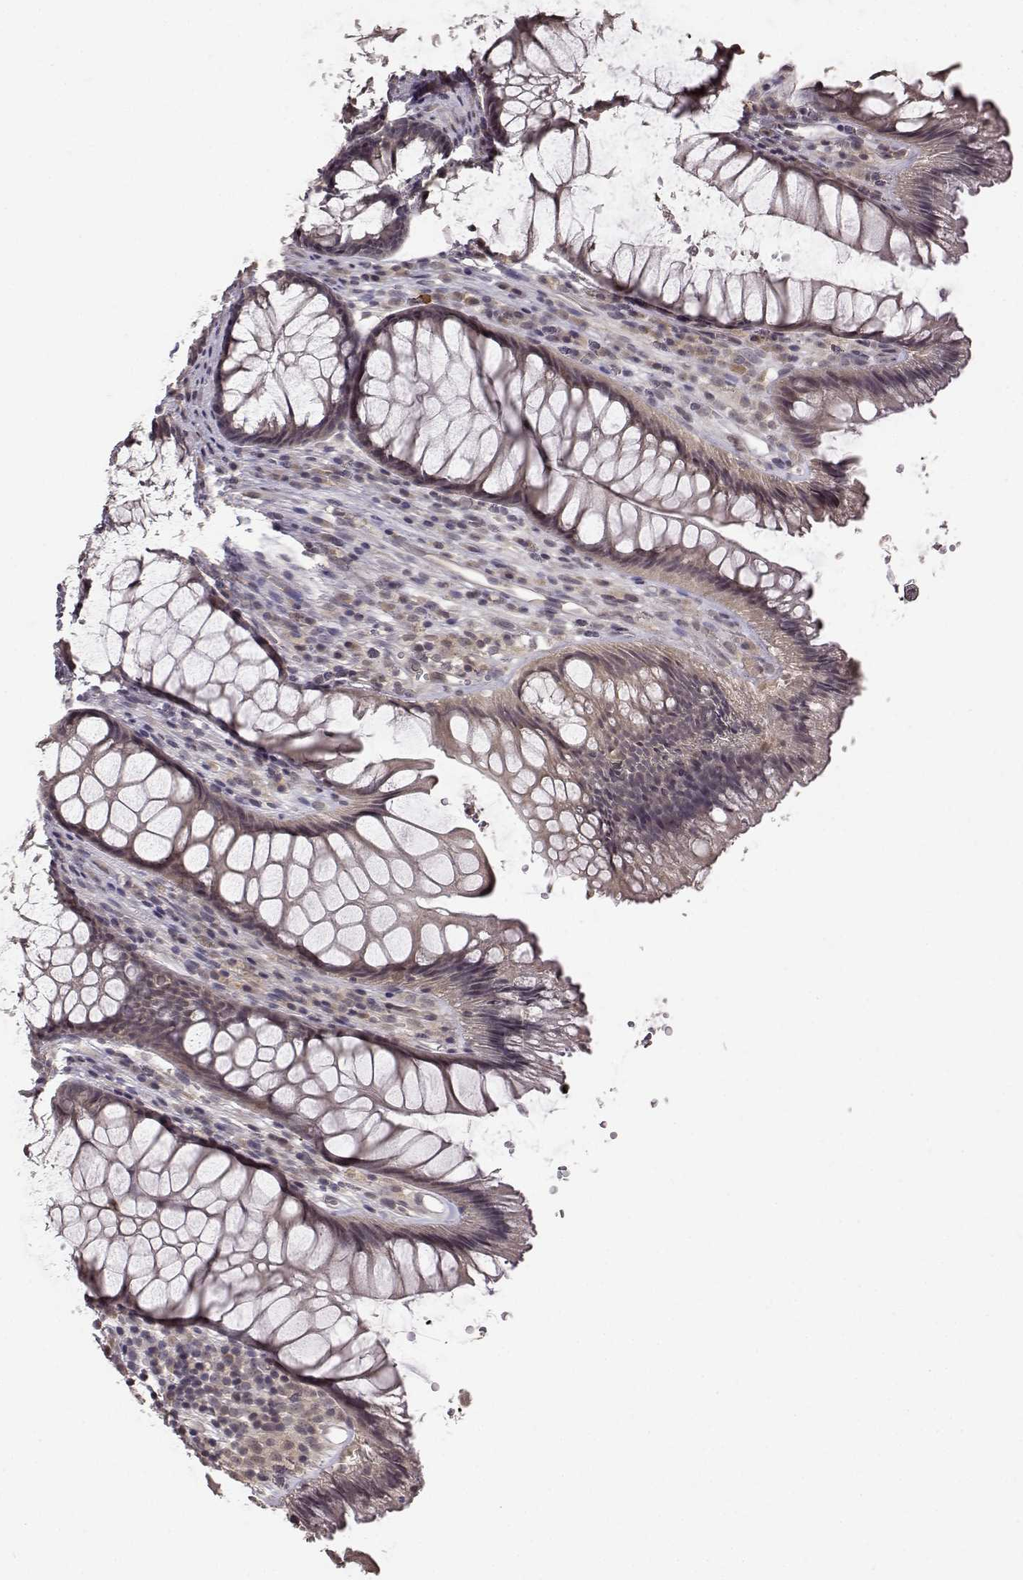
{"staining": {"intensity": "negative", "quantity": "none", "location": "none"}, "tissue": "rectum", "cell_type": "Glandular cells", "image_type": "normal", "snomed": [{"axis": "morphology", "description": "Normal tissue, NOS"}, {"axis": "topography", "description": "Smooth muscle"}, {"axis": "topography", "description": "Rectum"}], "caption": "Immunohistochemistry (IHC) of unremarkable rectum displays no staining in glandular cells.", "gene": "NTRK2", "patient": {"sex": "male", "age": 53}}